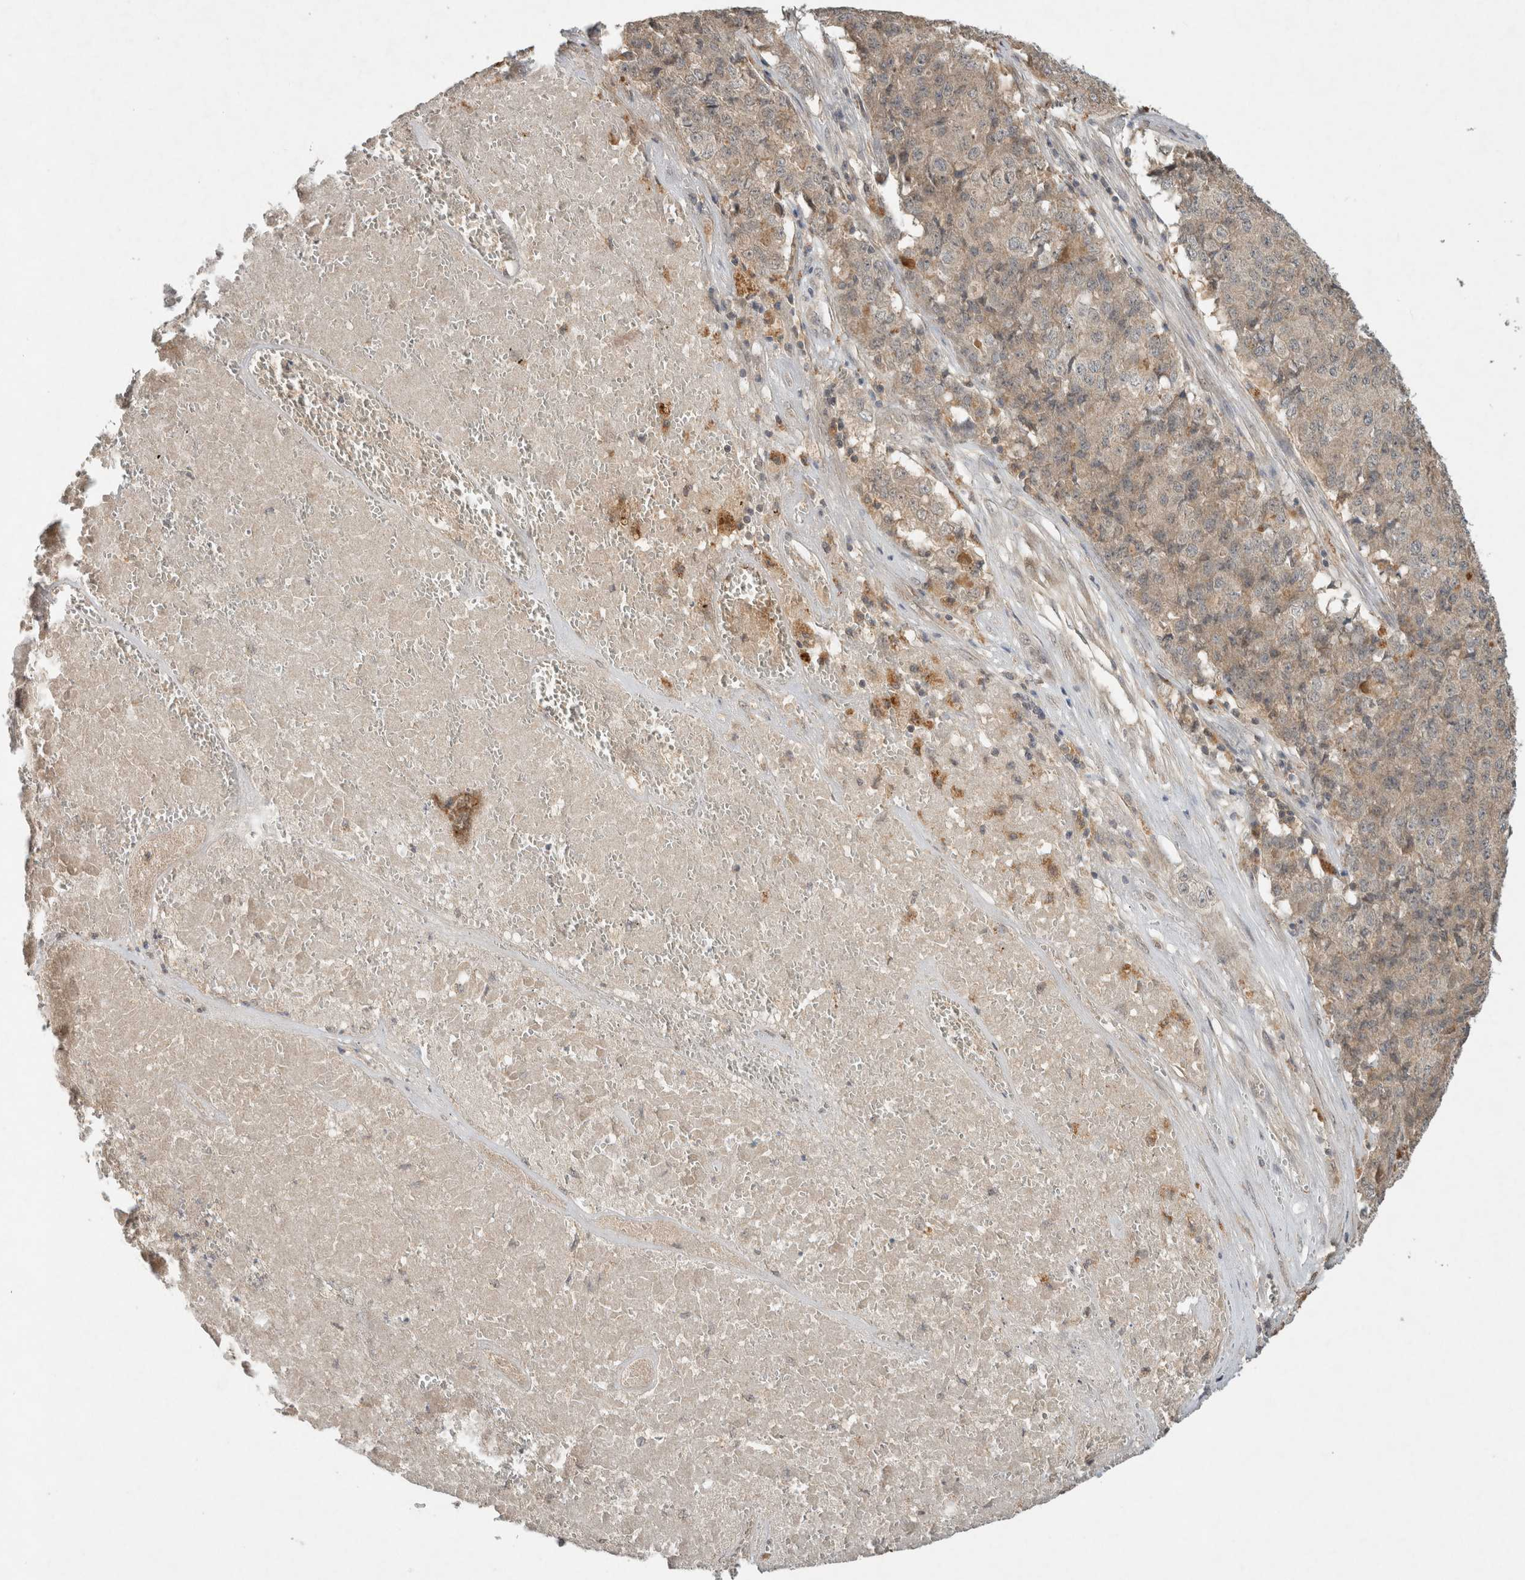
{"staining": {"intensity": "weak", "quantity": ">75%", "location": "cytoplasmic/membranous"}, "tissue": "pancreatic cancer", "cell_type": "Tumor cells", "image_type": "cancer", "snomed": [{"axis": "morphology", "description": "Adenocarcinoma, NOS"}, {"axis": "topography", "description": "Pancreas"}], "caption": "This micrograph displays immunohistochemistry staining of human pancreatic cancer (adenocarcinoma), with low weak cytoplasmic/membranous positivity in approximately >75% of tumor cells.", "gene": "LOXL2", "patient": {"sex": "male", "age": 50}}